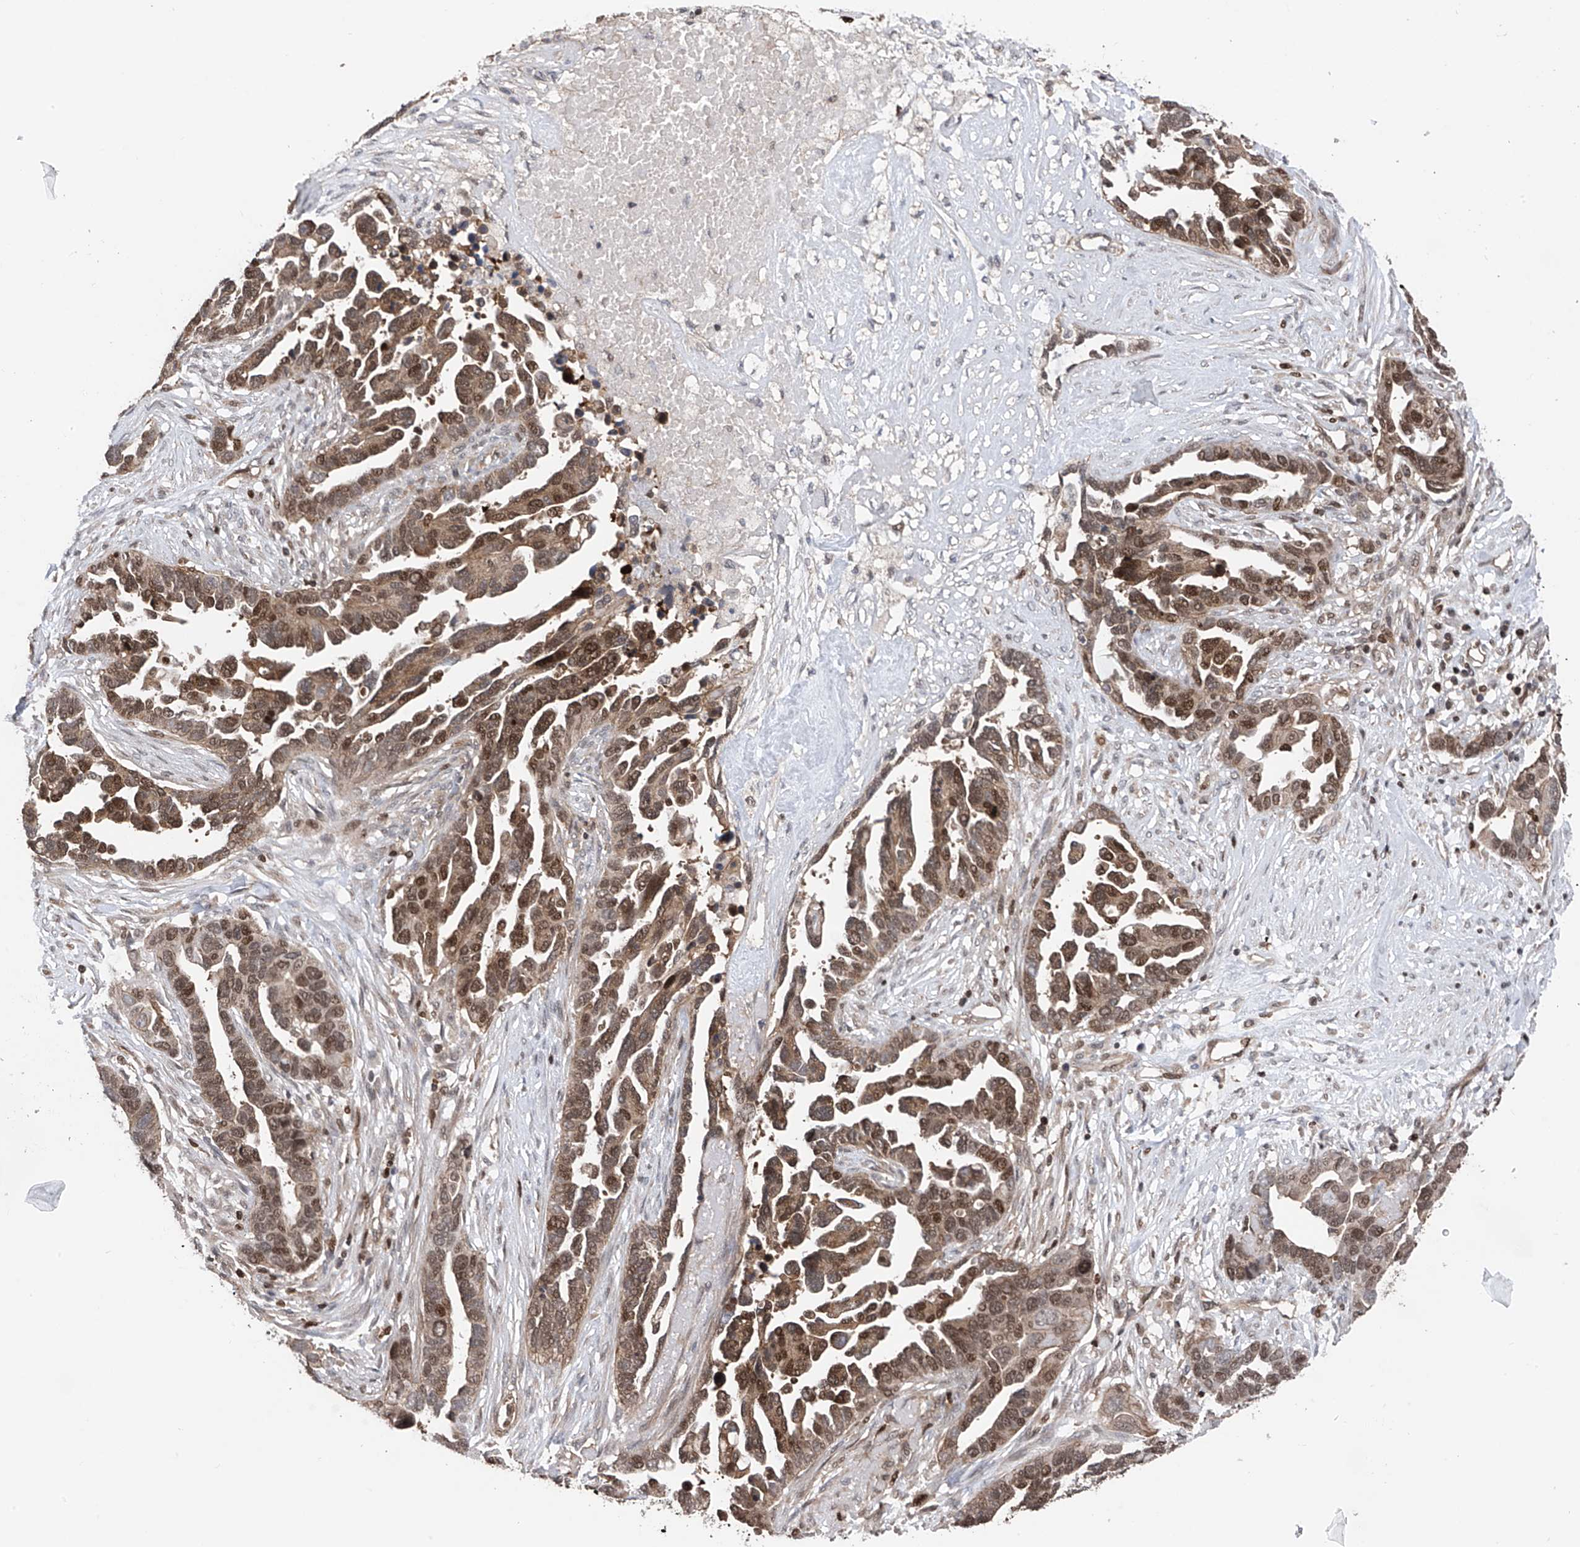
{"staining": {"intensity": "moderate", "quantity": "25%-75%", "location": "cytoplasmic/membranous,nuclear"}, "tissue": "ovarian cancer", "cell_type": "Tumor cells", "image_type": "cancer", "snomed": [{"axis": "morphology", "description": "Cystadenocarcinoma, serous, NOS"}, {"axis": "topography", "description": "Ovary"}], "caption": "Tumor cells demonstrate moderate cytoplasmic/membranous and nuclear positivity in approximately 25%-75% of cells in serous cystadenocarcinoma (ovarian). Nuclei are stained in blue.", "gene": "DNAJC9", "patient": {"sex": "female", "age": 54}}